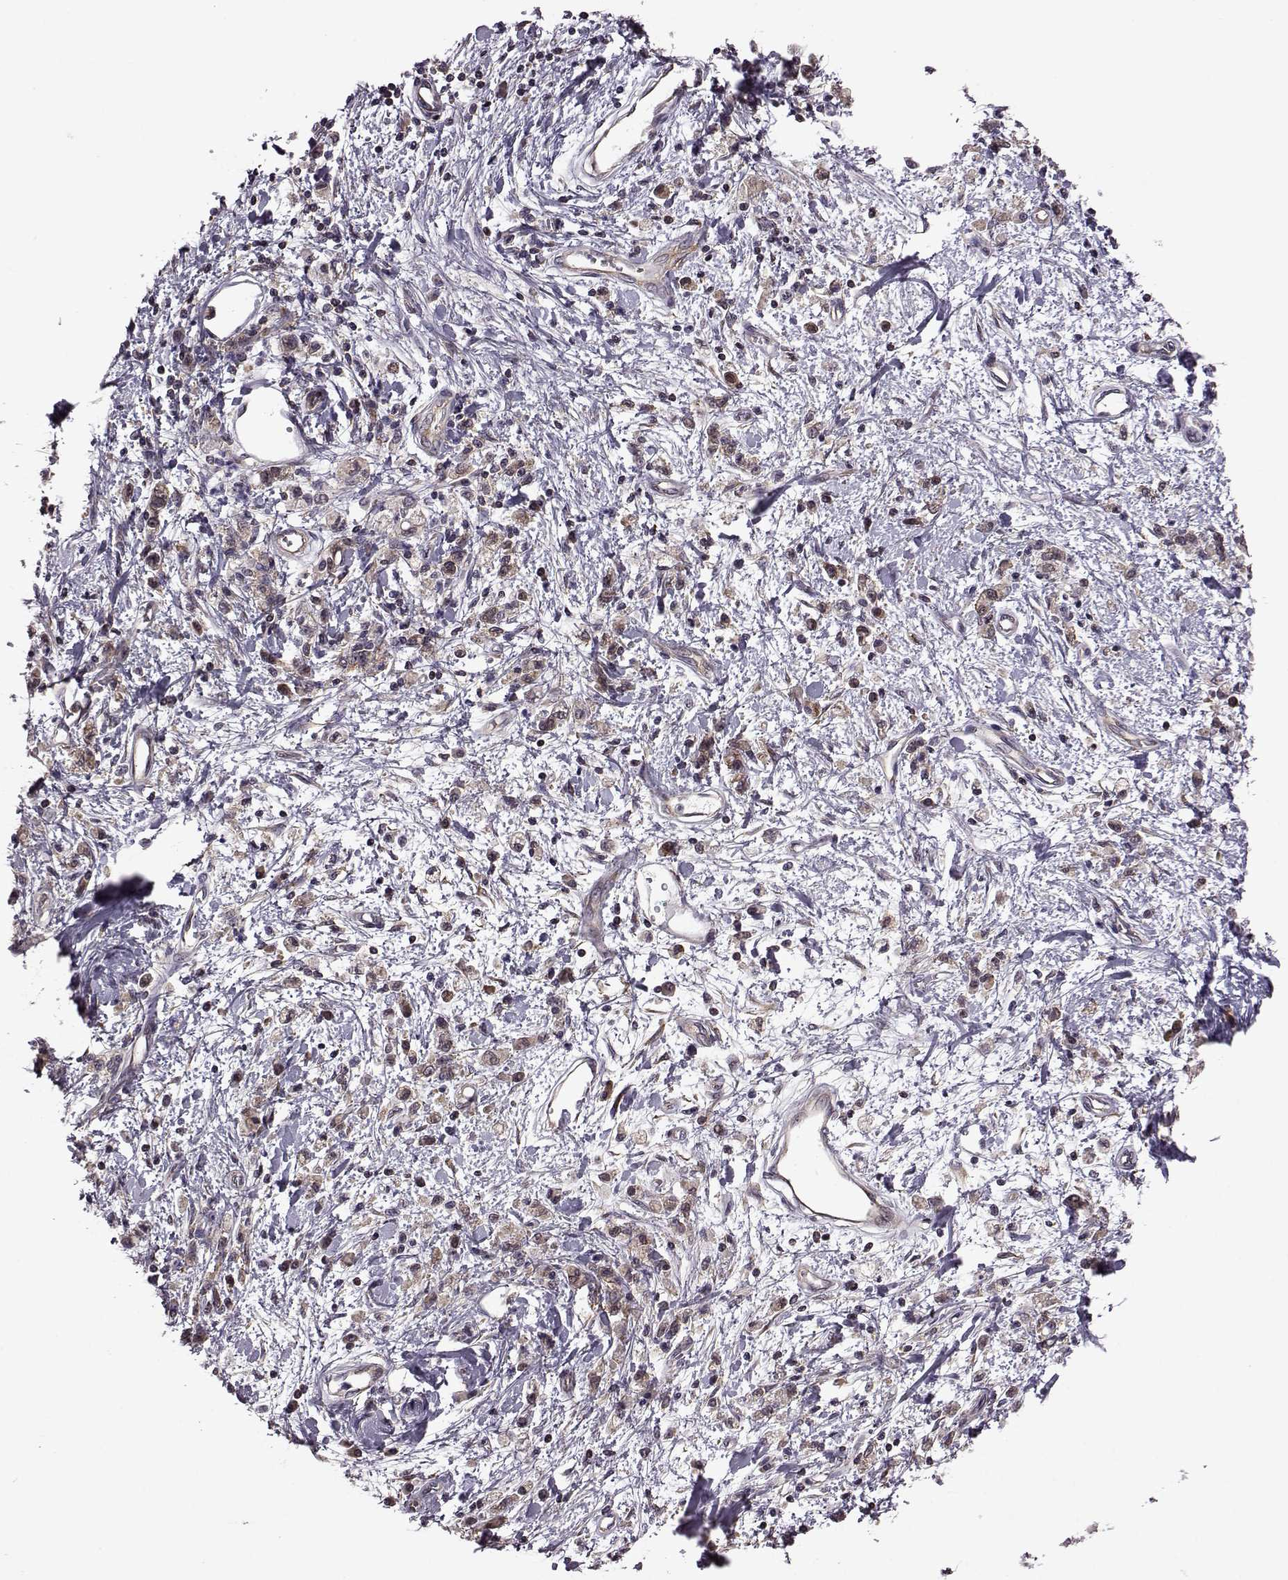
{"staining": {"intensity": "moderate", "quantity": ">75%", "location": "cytoplasmic/membranous"}, "tissue": "stomach cancer", "cell_type": "Tumor cells", "image_type": "cancer", "snomed": [{"axis": "morphology", "description": "Adenocarcinoma, NOS"}, {"axis": "topography", "description": "Stomach"}], "caption": "Brown immunohistochemical staining in human stomach cancer shows moderate cytoplasmic/membranous positivity in about >75% of tumor cells.", "gene": "URI1", "patient": {"sex": "male", "age": 77}}